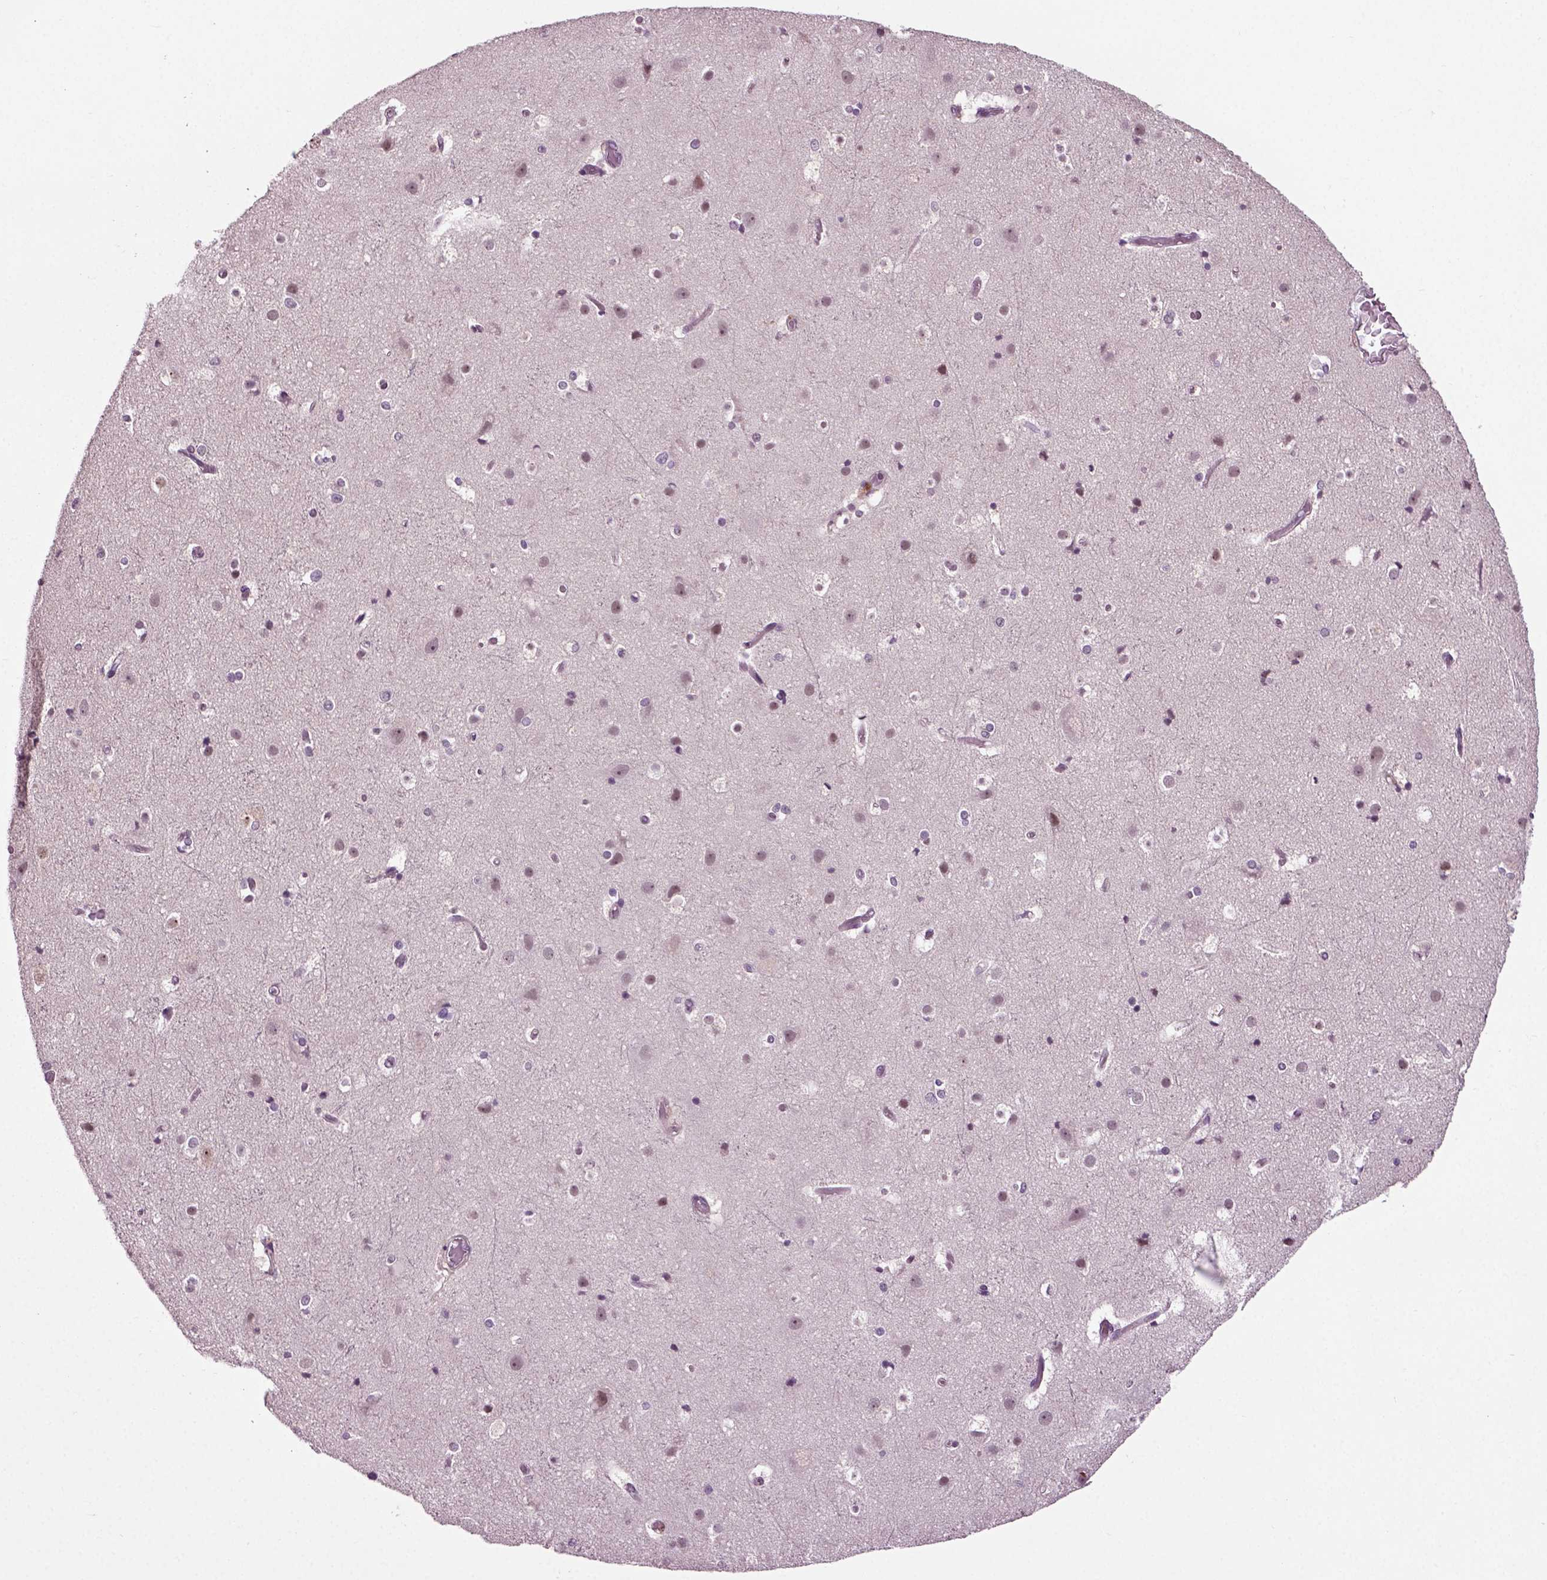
{"staining": {"intensity": "negative", "quantity": "none", "location": "none"}, "tissue": "cerebral cortex", "cell_type": "Endothelial cells", "image_type": "normal", "snomed": [{"axis": "morphology", "description": "Normal tissue, NOS"}, {"axis": "topography", "description": "Cerebral cortex"}], "caption": "Immunohistochemical staining of unremarkable human cerebral cortex displays no significant staining in endothelial cells. Nuclei are stained in blue.", "gene": "KNSTRN", "patient": {"sex": "female", "age": 52}}